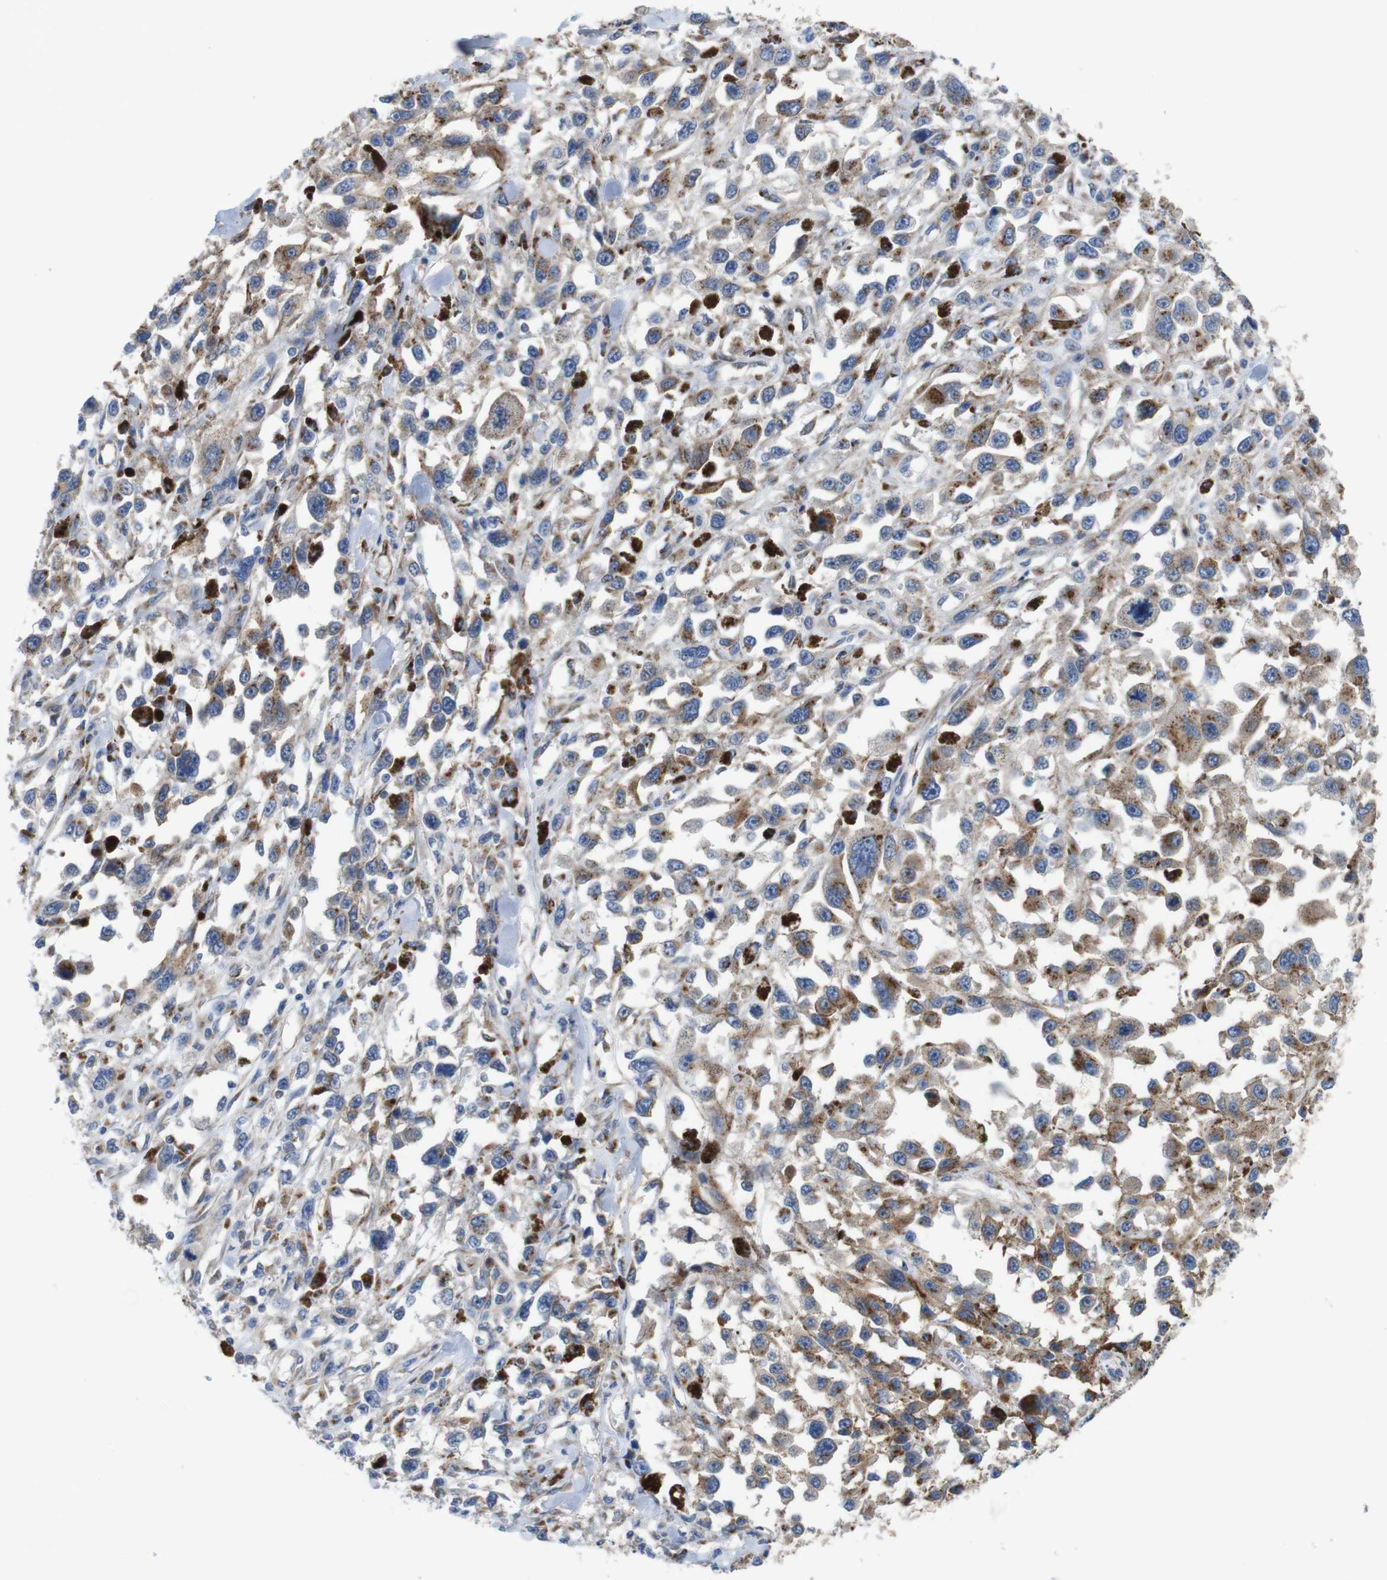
{"staining": {"intensity": "moderate", "quantity": ">75%", "location": "cytoplasmic/membranous"}, "tissue": "melanoma", "cell_type": "Tumor cells", "image_type": "cancer", "snomed": [{"axis": "morphology", "description": "Malignant melanoma, Metastatic site"}, {"axis": "topography", "description": "Lymph node"}], "caption": "Immunohistochemical staining of human malignant melanoma (metastatic site) displays medium levels of moderate cytoplasmic/membranous positivity in approximately >75% of tumor cells.", "gene": "EFCAB14", "patient": {"sex": "male", "age": 59}}